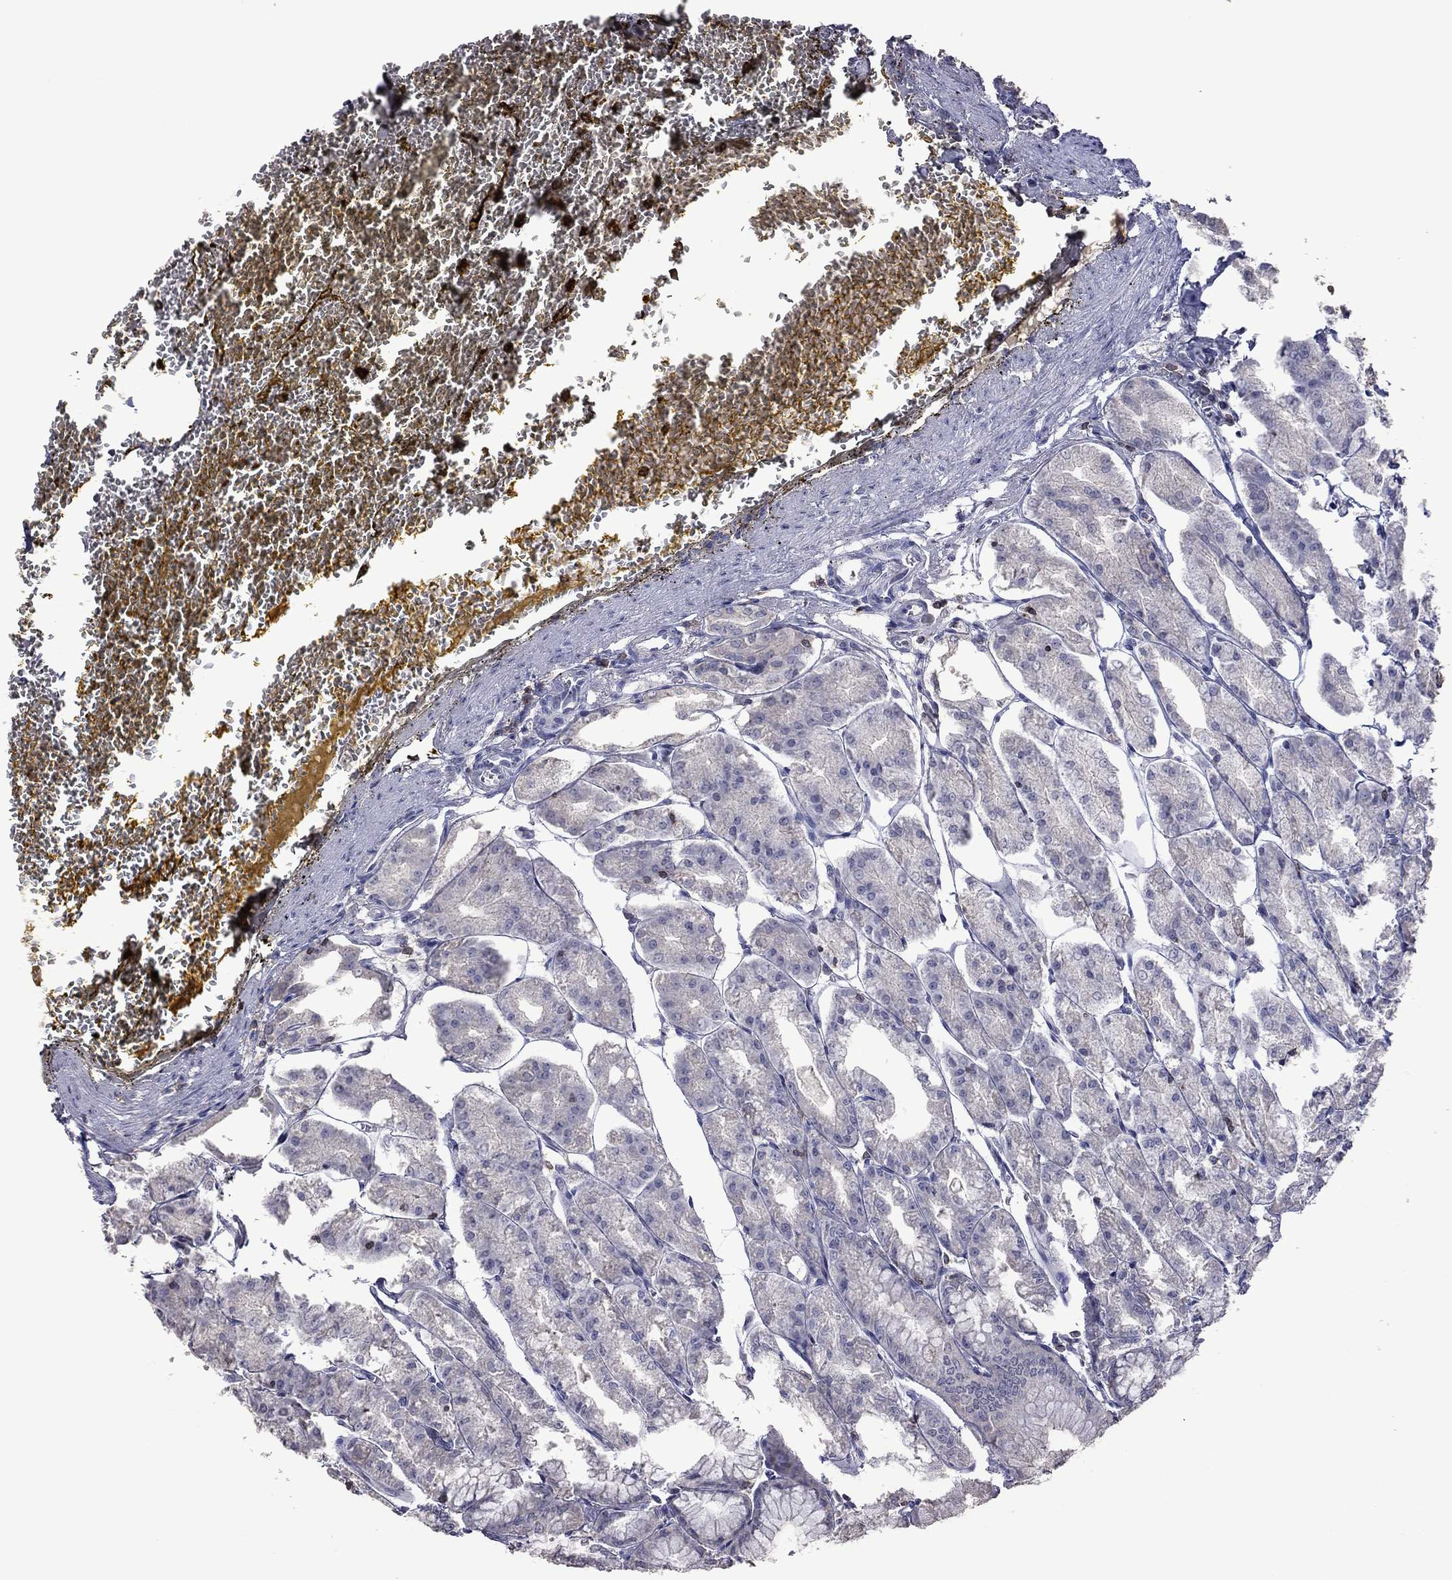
{"staining": {"intensity": "negative", "quantity": "none", "location": "none"}, "tissue": "stomach", "cell_type": "Glandular cells", "image_type": "normal", "snomed": [{"axis": "morphology", "description": "Normal tissue, NOS"}, {"axis": "topography", "description": "Stomach, lower"}], "caption": "Stomach stained for a protein using IHC exhibits no positivity glandular cells.", "gene": "ENSG00000288520", "patient": {"sex": "male", "age": 71}}